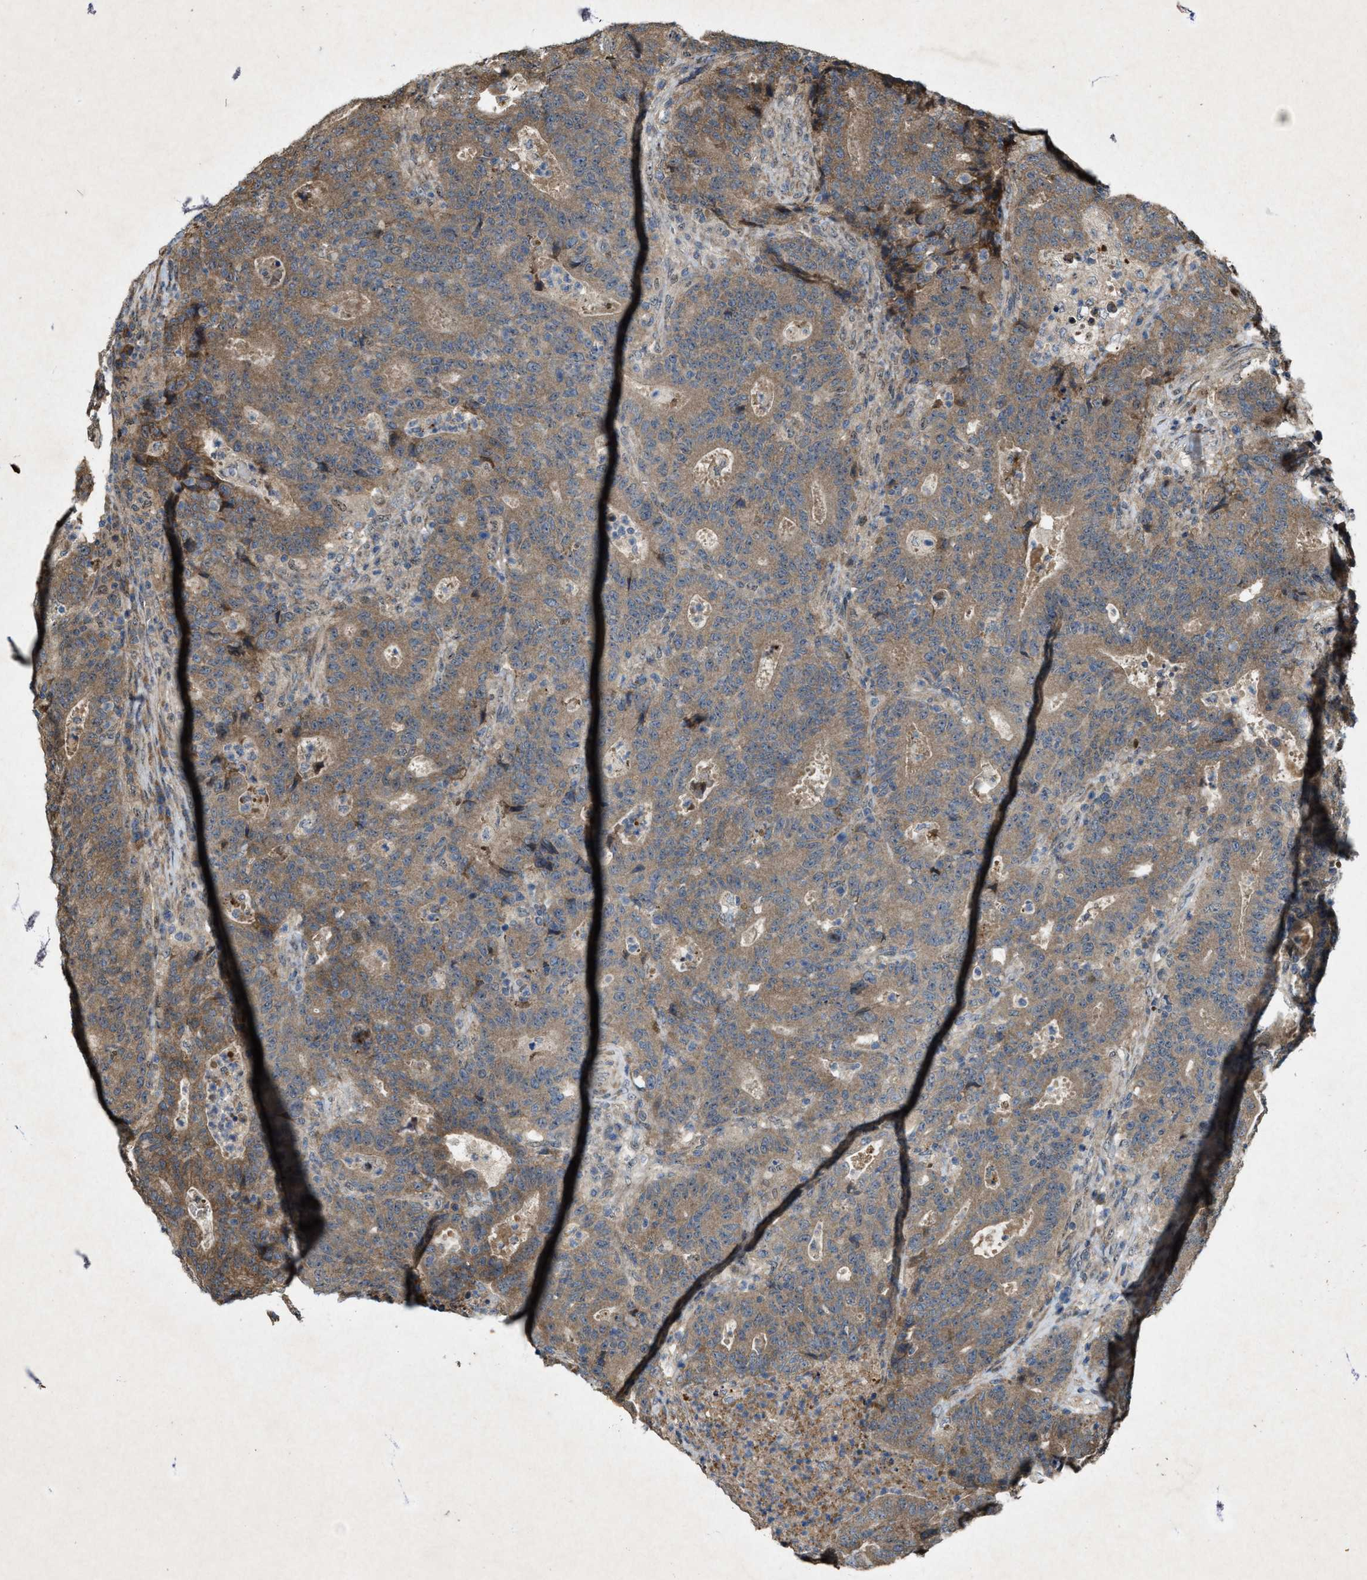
{"staining": {"intensity": "moderate", "quantity": ">75%", "location": "cytoplasmic/membranous"}, "tissue": "colorectal cancer", "cell_type": "Tumor cells", "image_type": "cancer", "snomed": [{"axis": "morphology", "description": "Adenocarcinoma, NOS"}, {"axis": "topography", "description": "Colon"}], "caption": "IHC of human colorectal cancer (adenocarcinoma) reveals medium levels of moderate cytoplasmic/membranous staining in approximately >75% of tumor cells.", "gene": "PDP2", "patient": {"sex": "female", "age": 75}}